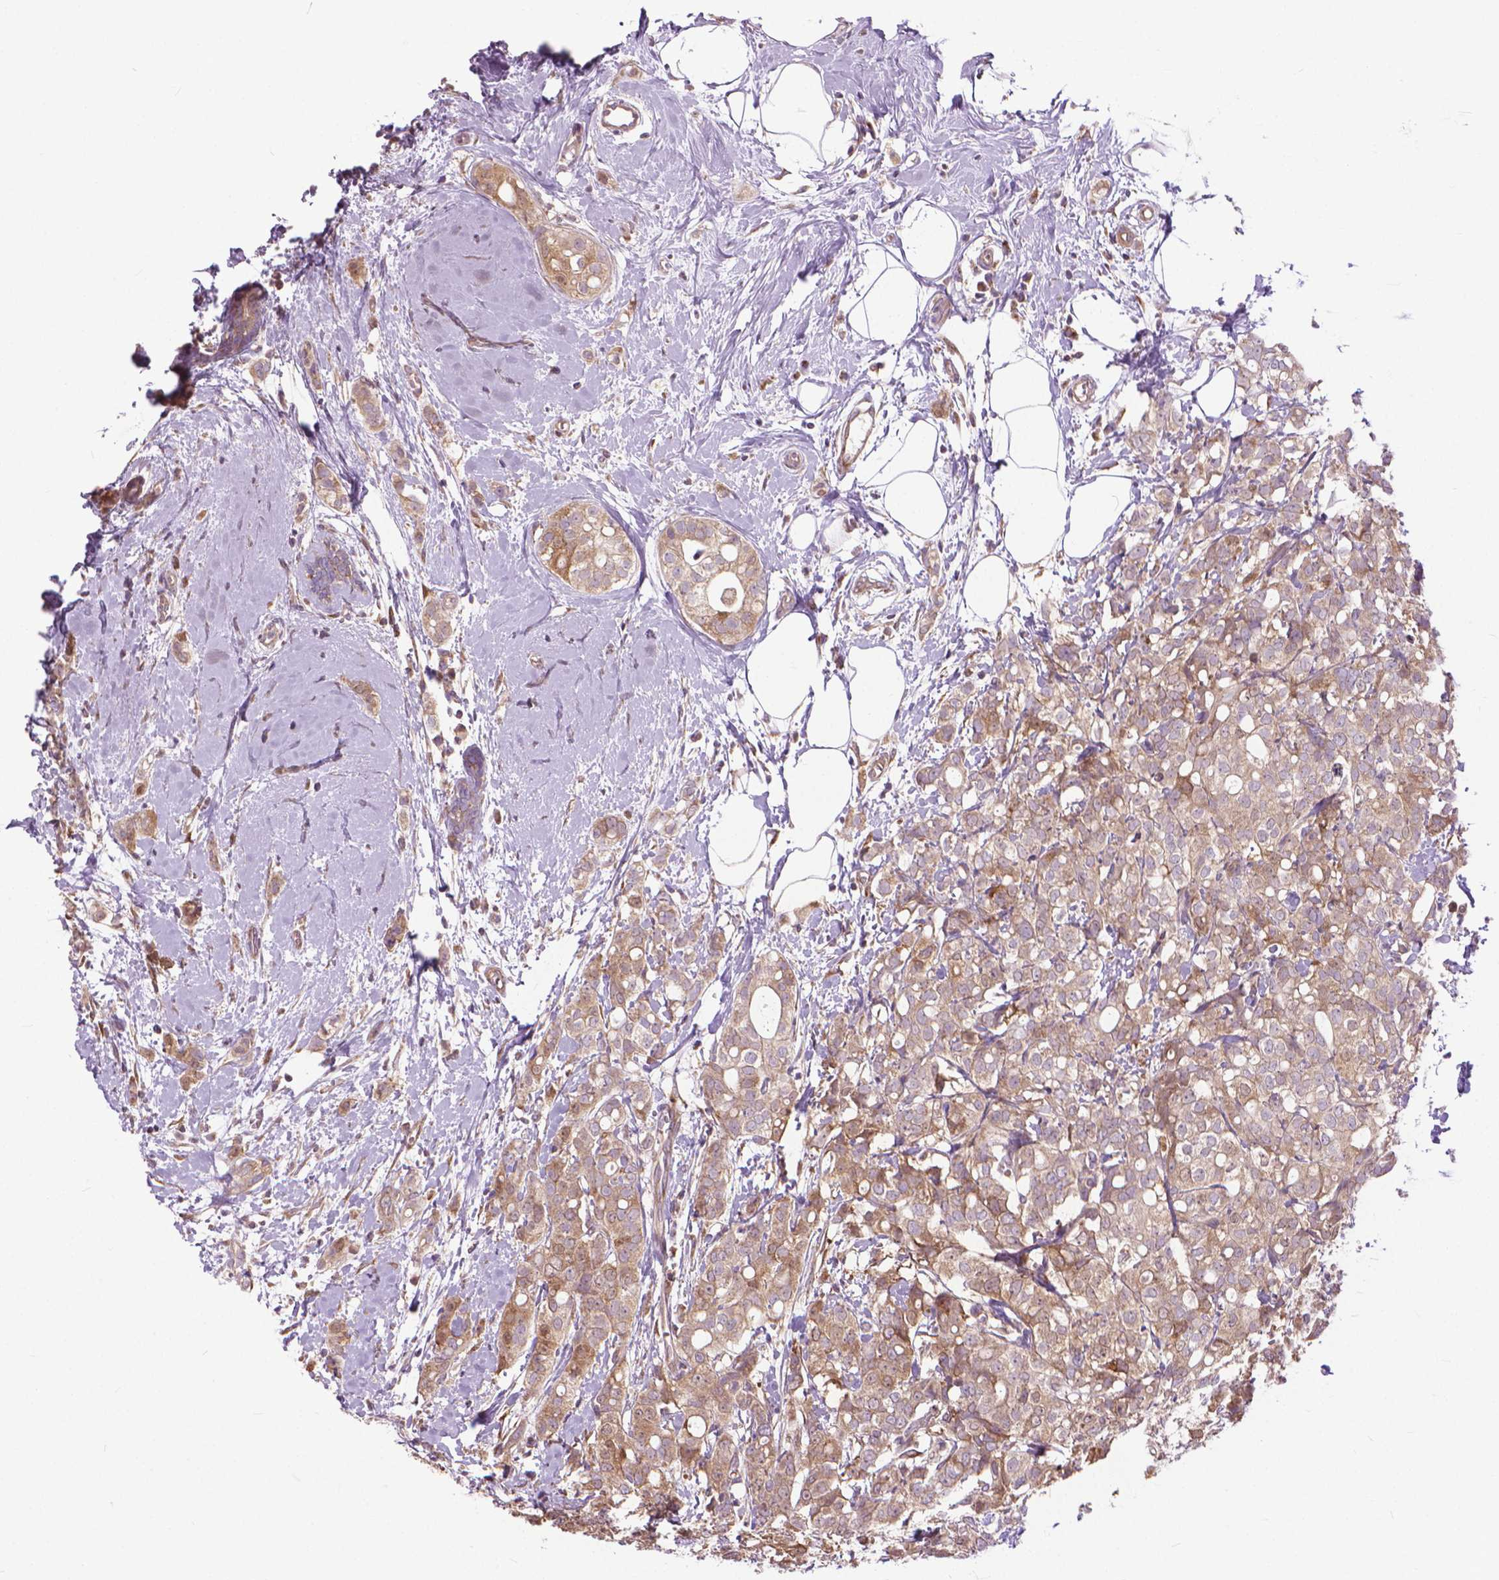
{"staining": {"intensity": "weak", "quantity": ">75%", "location": "cytoplasmic/membranous"}, "tissue": "breast cancer", "cell_type": "Tumor cells", "image_type": "cancer", "snomed": [{"axis": "morphology", "description": "Duct carcinoma"}, {"axis": "topography", "description": "Breast"}], "caption": "Invasive ductal carcinoma (breast) was stained to show a protein in brown. There is low levels of weak cytoplasmic/membranous positivity in about >75% of tumor cells.", "gene": "NUDT1", "patient": {"sex": "female", "age": 40}}